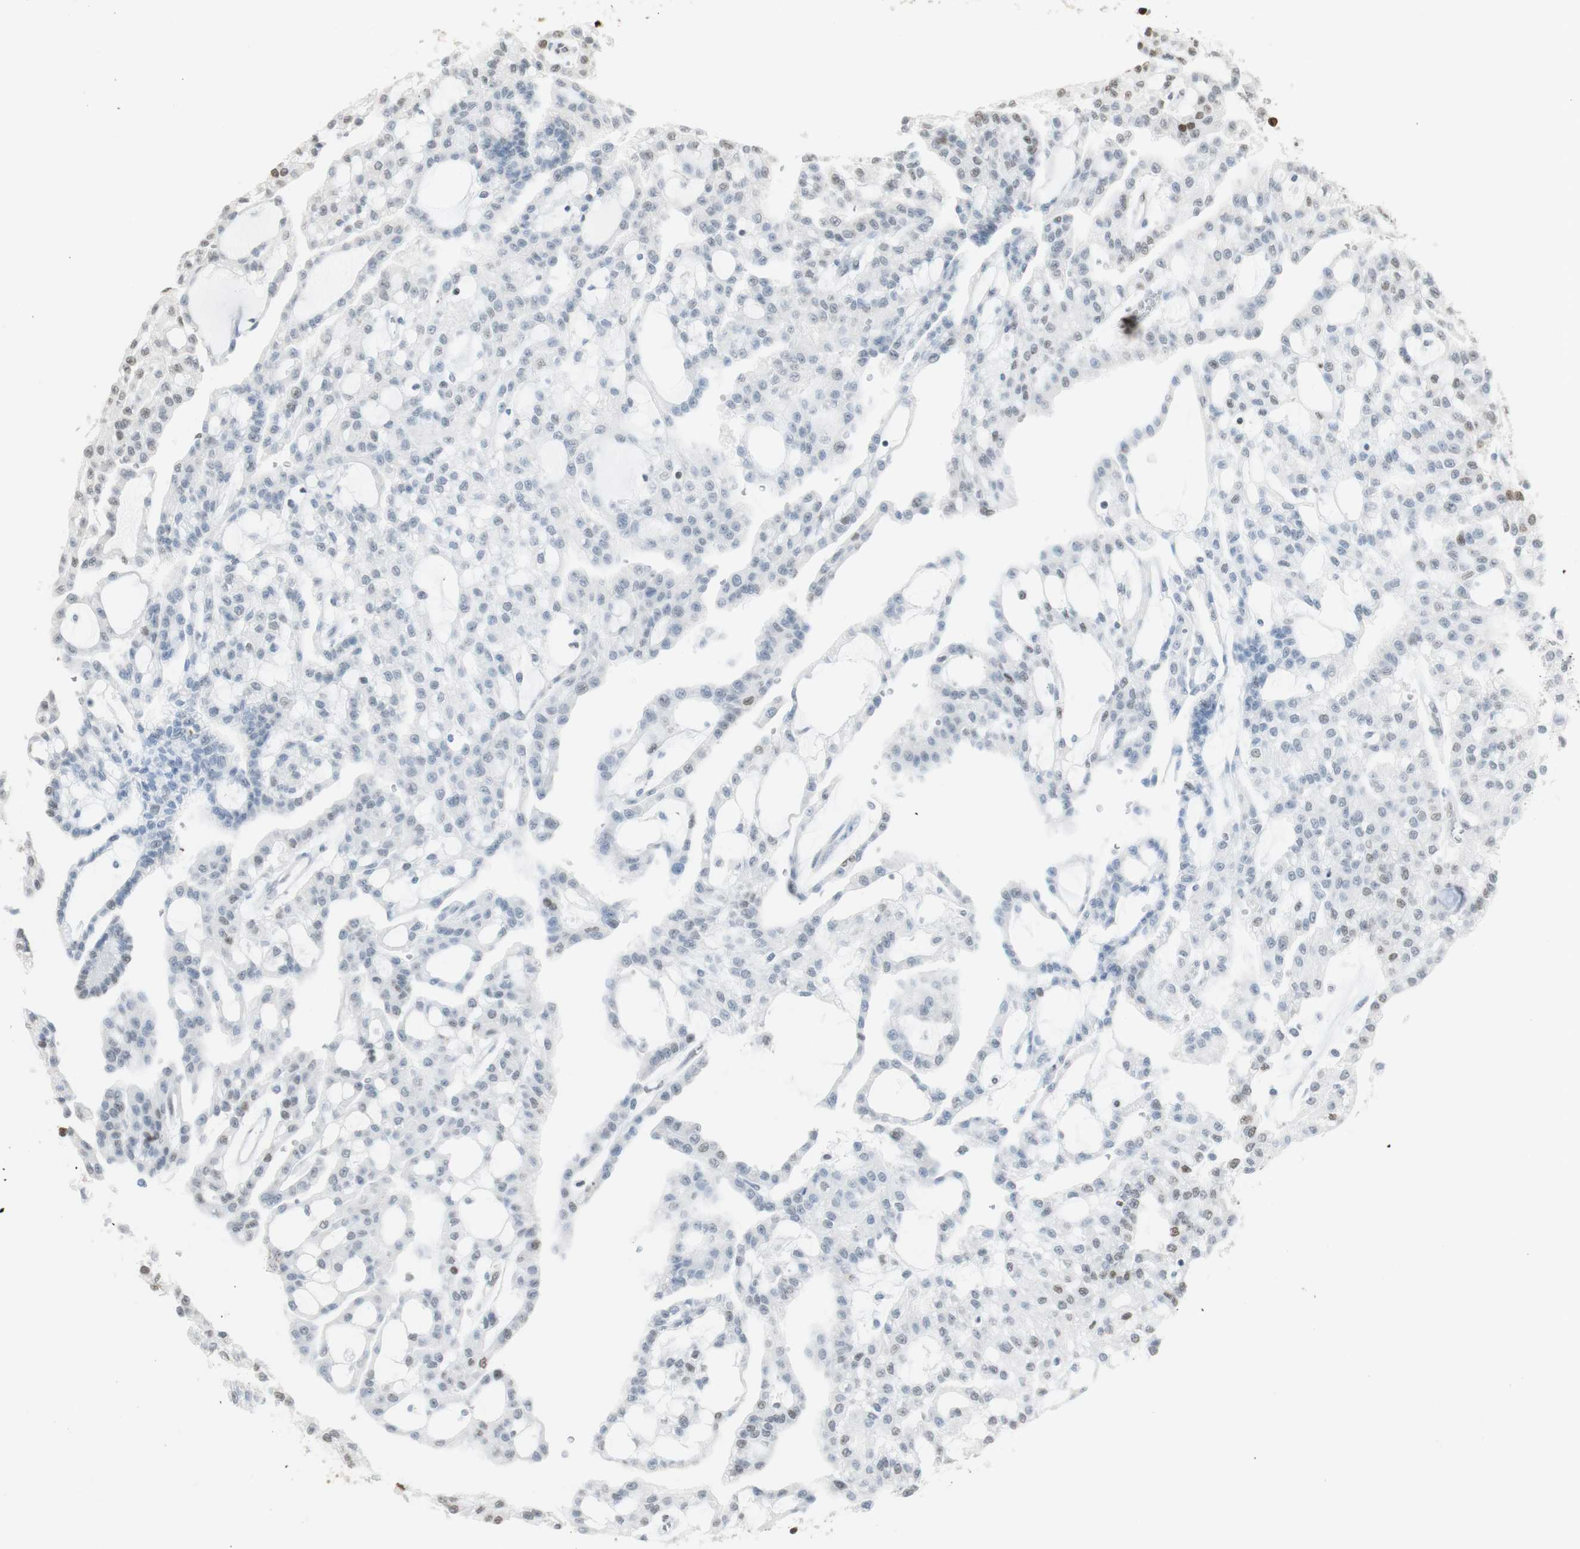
{"staining": {"intensity": "weak", "quantity": "<25%", "location": "nuclear"}, "tissue": "renal cancer", "cell_type": "Tumor cells", "image_type": "cancer", "snomed": [{"axis": "morphology", "description": "Adenocarcinoma, NOS"}, {"axis": "topography", "description": "Kidney"}], "caption": "This is an immunohistochemistry photomicrograph of human renal cancer. There is no expression in tumor cells.", "gene": "HNRNPA2B1", "patient": {"sex": "male", "age": 63}}